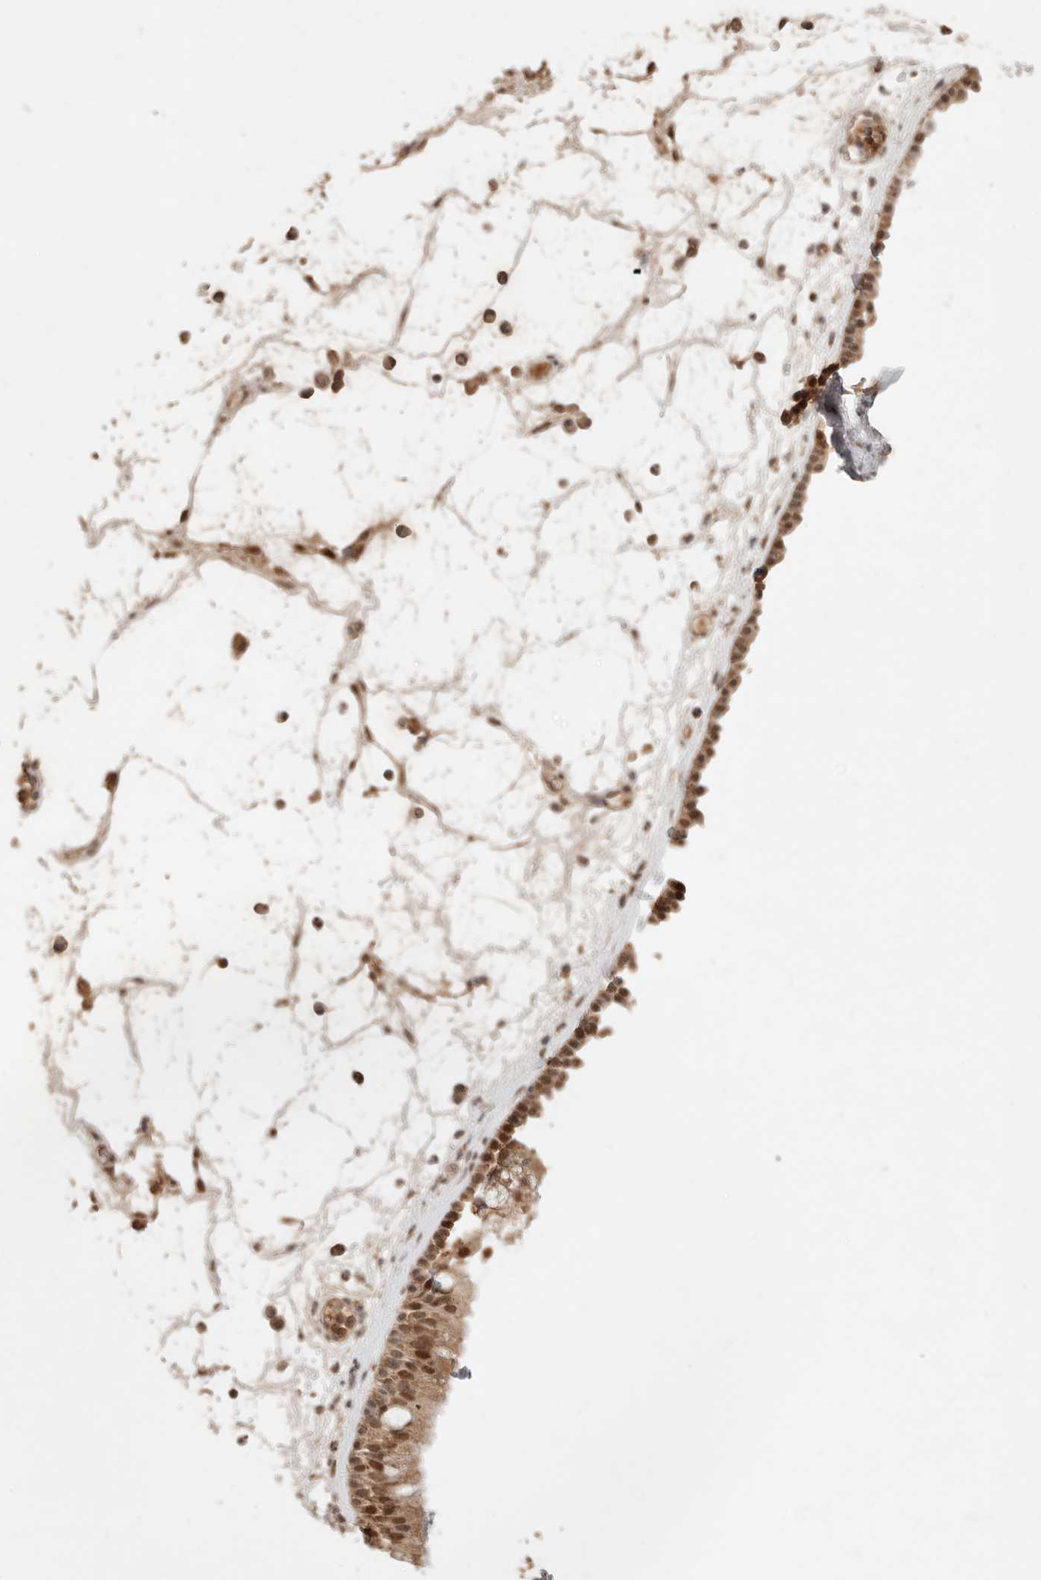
{"staining": {"intensity": "moderate", "quantity": ">75%", "location": "nuclear"}, "tissue": "nasopharynx", "cell_type": "Respiratory epithelial cells", "image_type": "normal", "snomed": [{"axis": "morphology", "description": "Normal tissue, NOS"}, {"axis": "morphology", "description": "Inflammation, NOS"}, {"axis": "morphology", "description": "Malignant melanoma, Metastatic site"}, {"axis": "topography", "description": "Nasopharynx"}], "caption": "Nasopharynx was stained to show a protein in brown. There is medium levels of moderate nuclear expression in approximately >75% of respiratory epithelial cells. Using DAB (3,3'-diaminobenzidine) (brown) and hematoxylin (blue) stains, captured at high magnification using brightfield microscopy.", "gene": "NPAS2", "patient": {"sex": "male", "age": 70}}